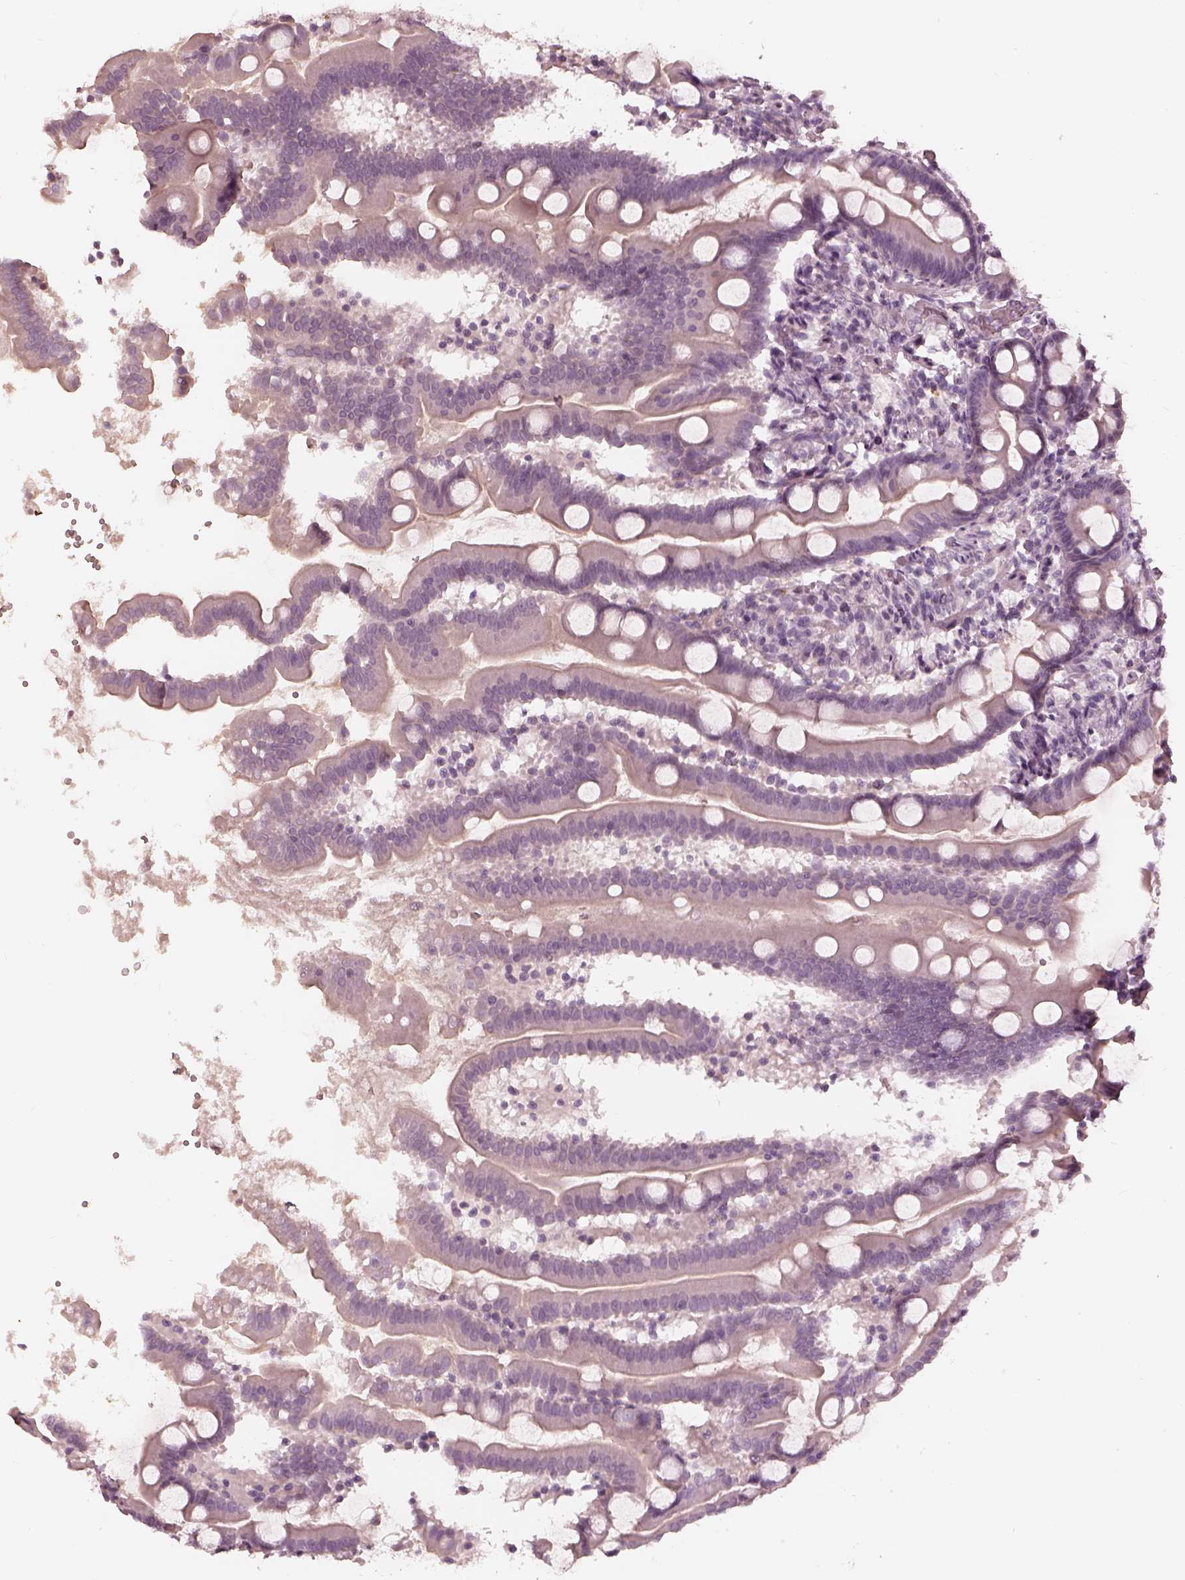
{"staining": {"intensity": "negative", "quantity": "none", "location": "none"}, "tissue": "small intestine", "cell_type": "Glandular cells", "image_type": "normal", "snomed": [{"axis": "morphology", "description": "Normal tissue, NOS"}, {"axis": "topography", "description": "Small intestine"}], "caption": "This micrograph is of unremarkable small intestine stained with immunohistochemistry (IHC) to label a protein in brown with the nuclei are counter-stained blue. There is no expression in glandular cells.", "gene": "ADRB3", "patient": {"sex": "female", "age": 44}}